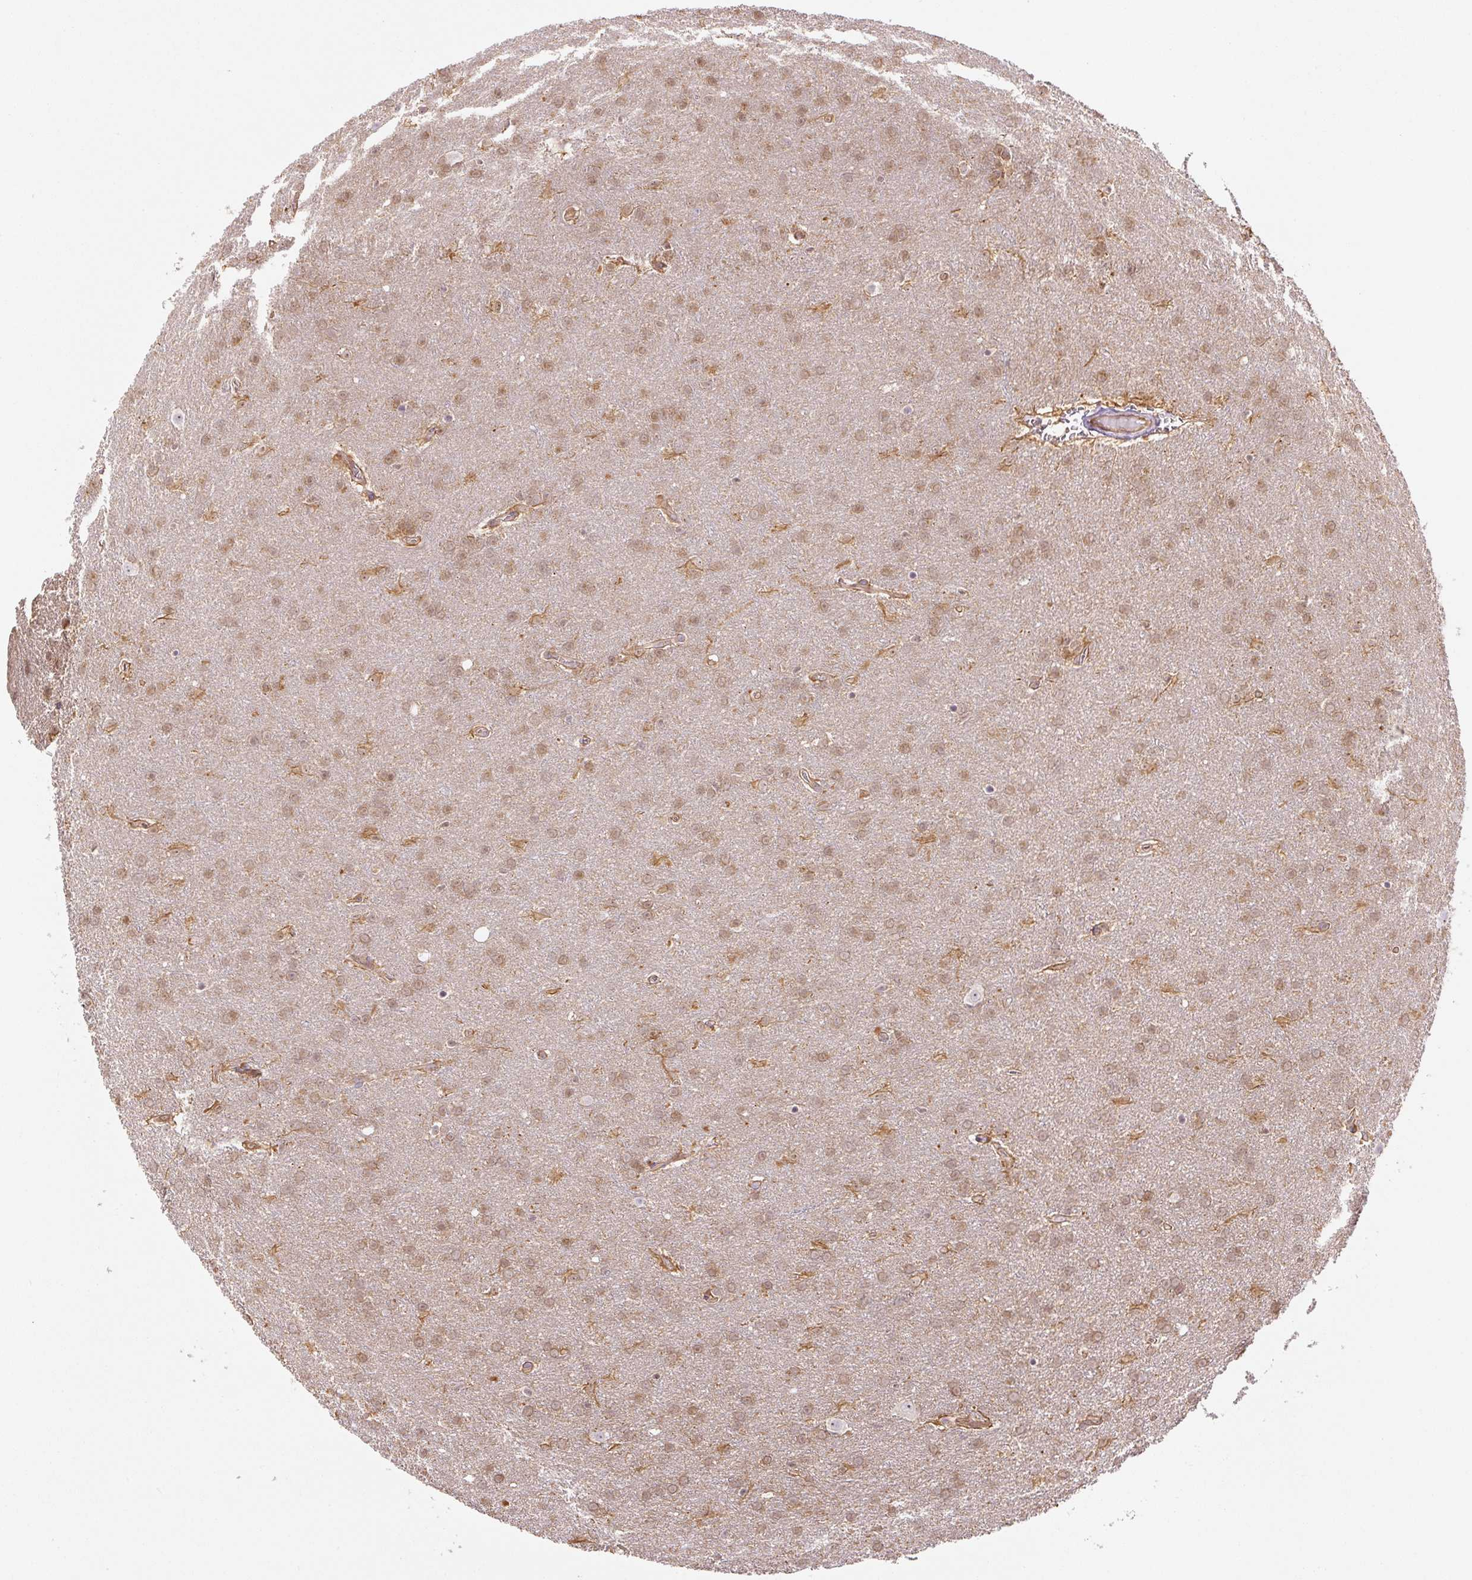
{"staining": {"intensity": "moderate", "quantity": ">75%", "location": "cytoplasmic/membranous,nuclear"}, "tissue": "glioma", "cell_type": "Tumor cells", "image_type": "cancer", "snomed": [{"axis": "morphology", "description": "Glioma, malignant, Low grade"}, {"axis": "topography", "description": "Brain"}], "caption": "Immunohistochemistry (IHC) of low-grade glioma (malignant) demonstrates medium levels of moderate cytoplasmic/membranous and nuclear positivity in about >75% of tumor cells.", "gene": "SPSB2", "patient": {"sex": "female", "age": 32}}